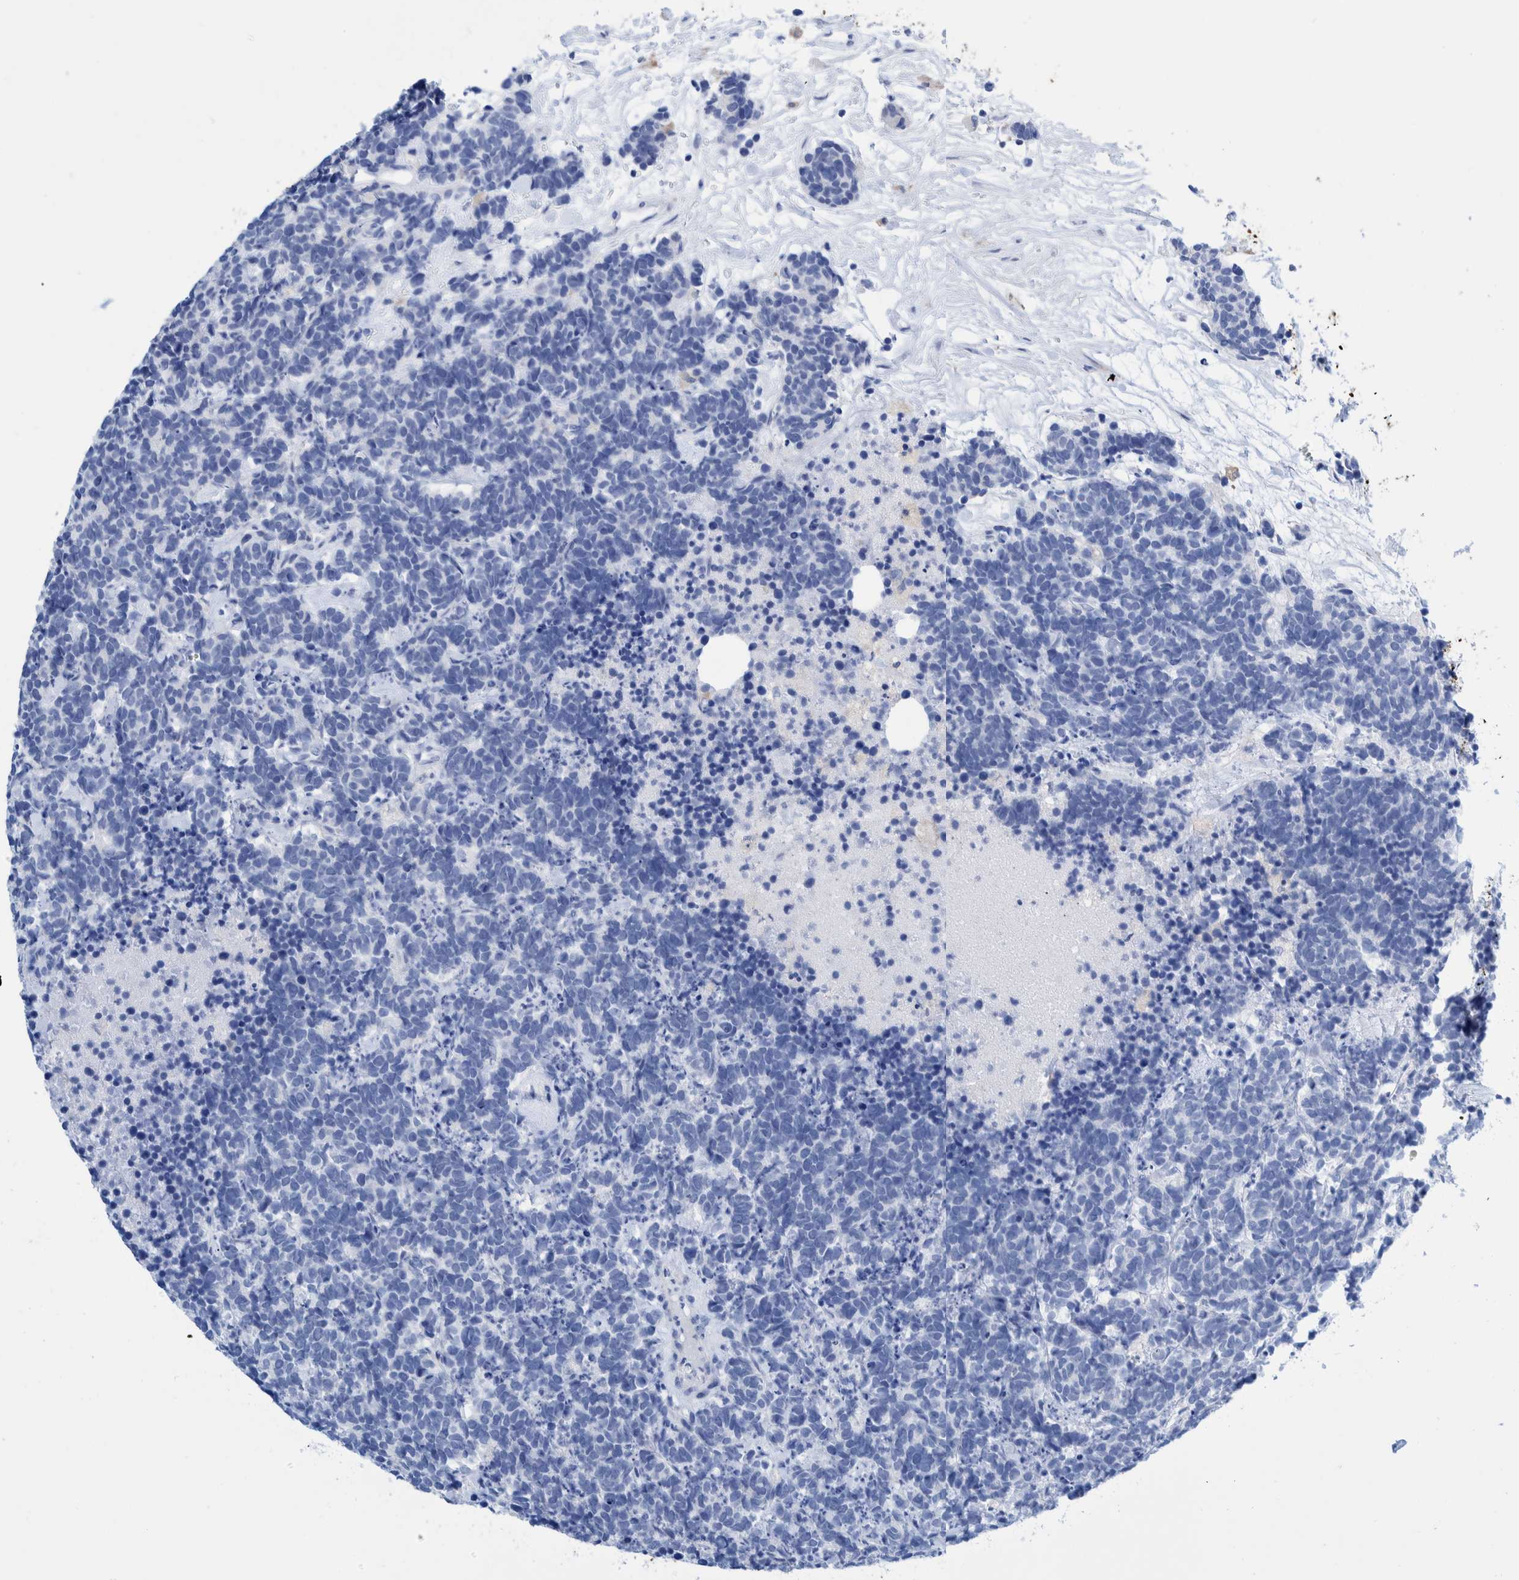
{"staining": {"intensity": "negative", "quantity": "none", "location": "none"}, "tissue": "carcinoid", "cell_type": "Tumor cells", "image_type": "cancer", "snomed": [{"axis": "morphology", "description": "Carcinoma, NOS"}, {"axis": "morphology", "description": "Carcinoid, malignant, NOS"}, {"axis": "topography", "description": "Urinary bladder"}], "caption": "There is no significant expression in tumor cells of carcinoid. The staining is performed using DAB brown chromogen with nuclei counter-stained in using hematoxylin.", "gene": "KRT14", "patient": {"sex": "male", "age": 57}}